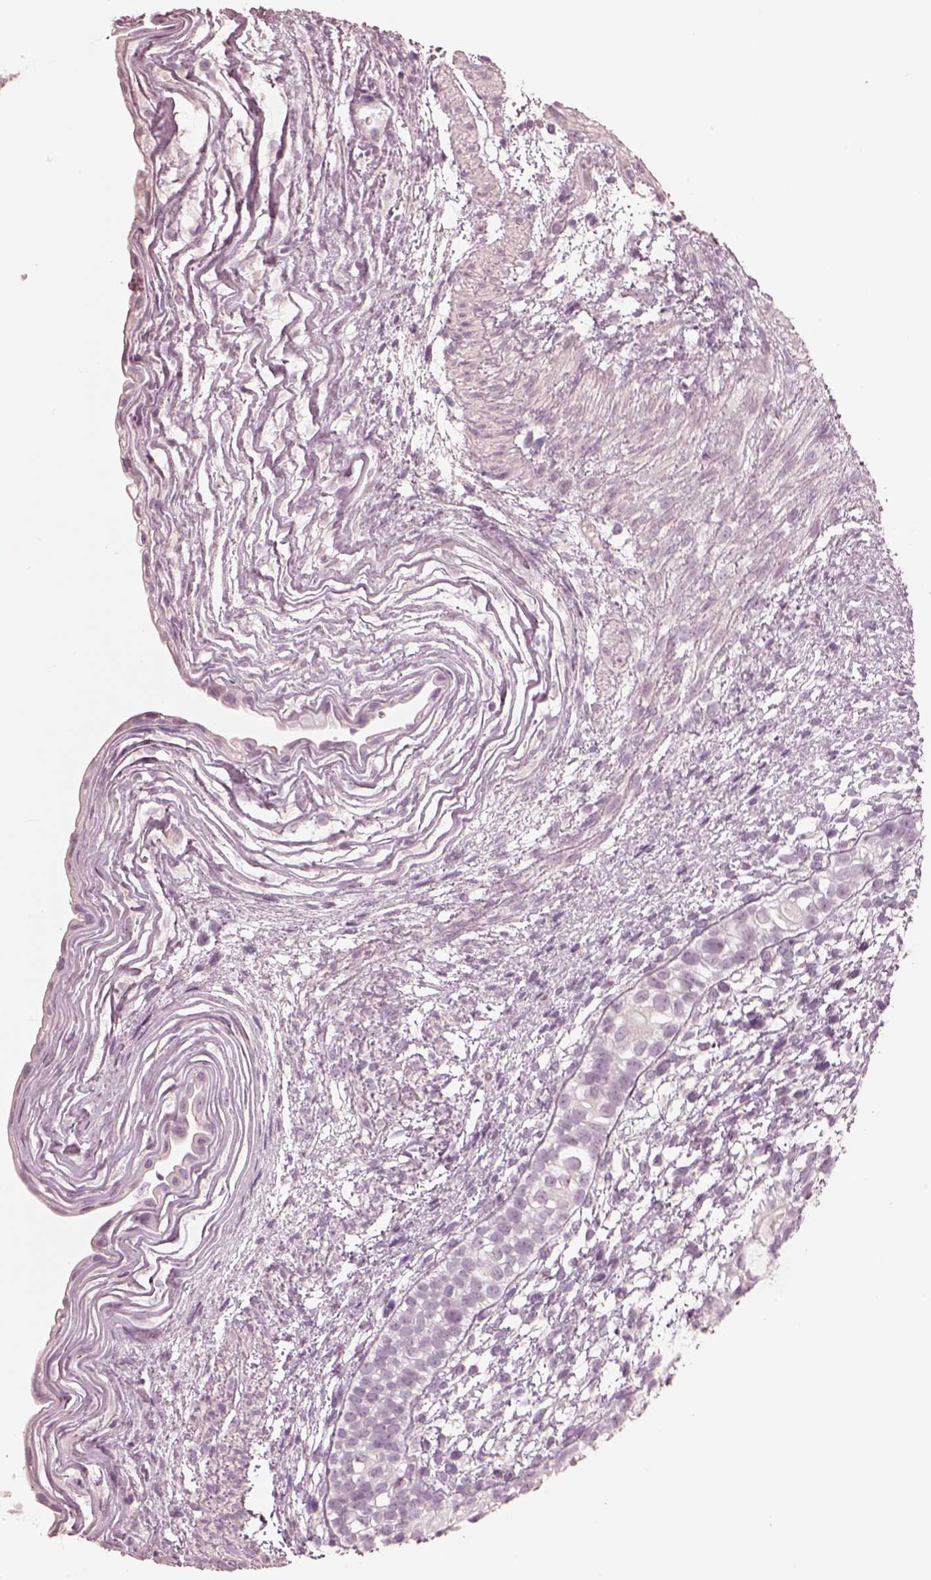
{"staining": {"intensity": "negative", "quantity": "none", "location": "none"}, "tissue": "testis cancer", "cell_type": "Tumor cells", "image_type": "cancer", "snomed": [{"axis": "morphology", "description": "Normal tissue, NOS"}, {"axis": "morphology", "description": "Carcinoma, Embryonal, NOS"}, {"axis": "topography", "description": "Testis"}, {"axis": "topography", "description": "Epididymis"}], "caption": "IHC of embryonal carcinoma (testis) reveals no expression in tumor cells.", "gene": "CALR3", "patient": {"sex": "male", "age": 24}}